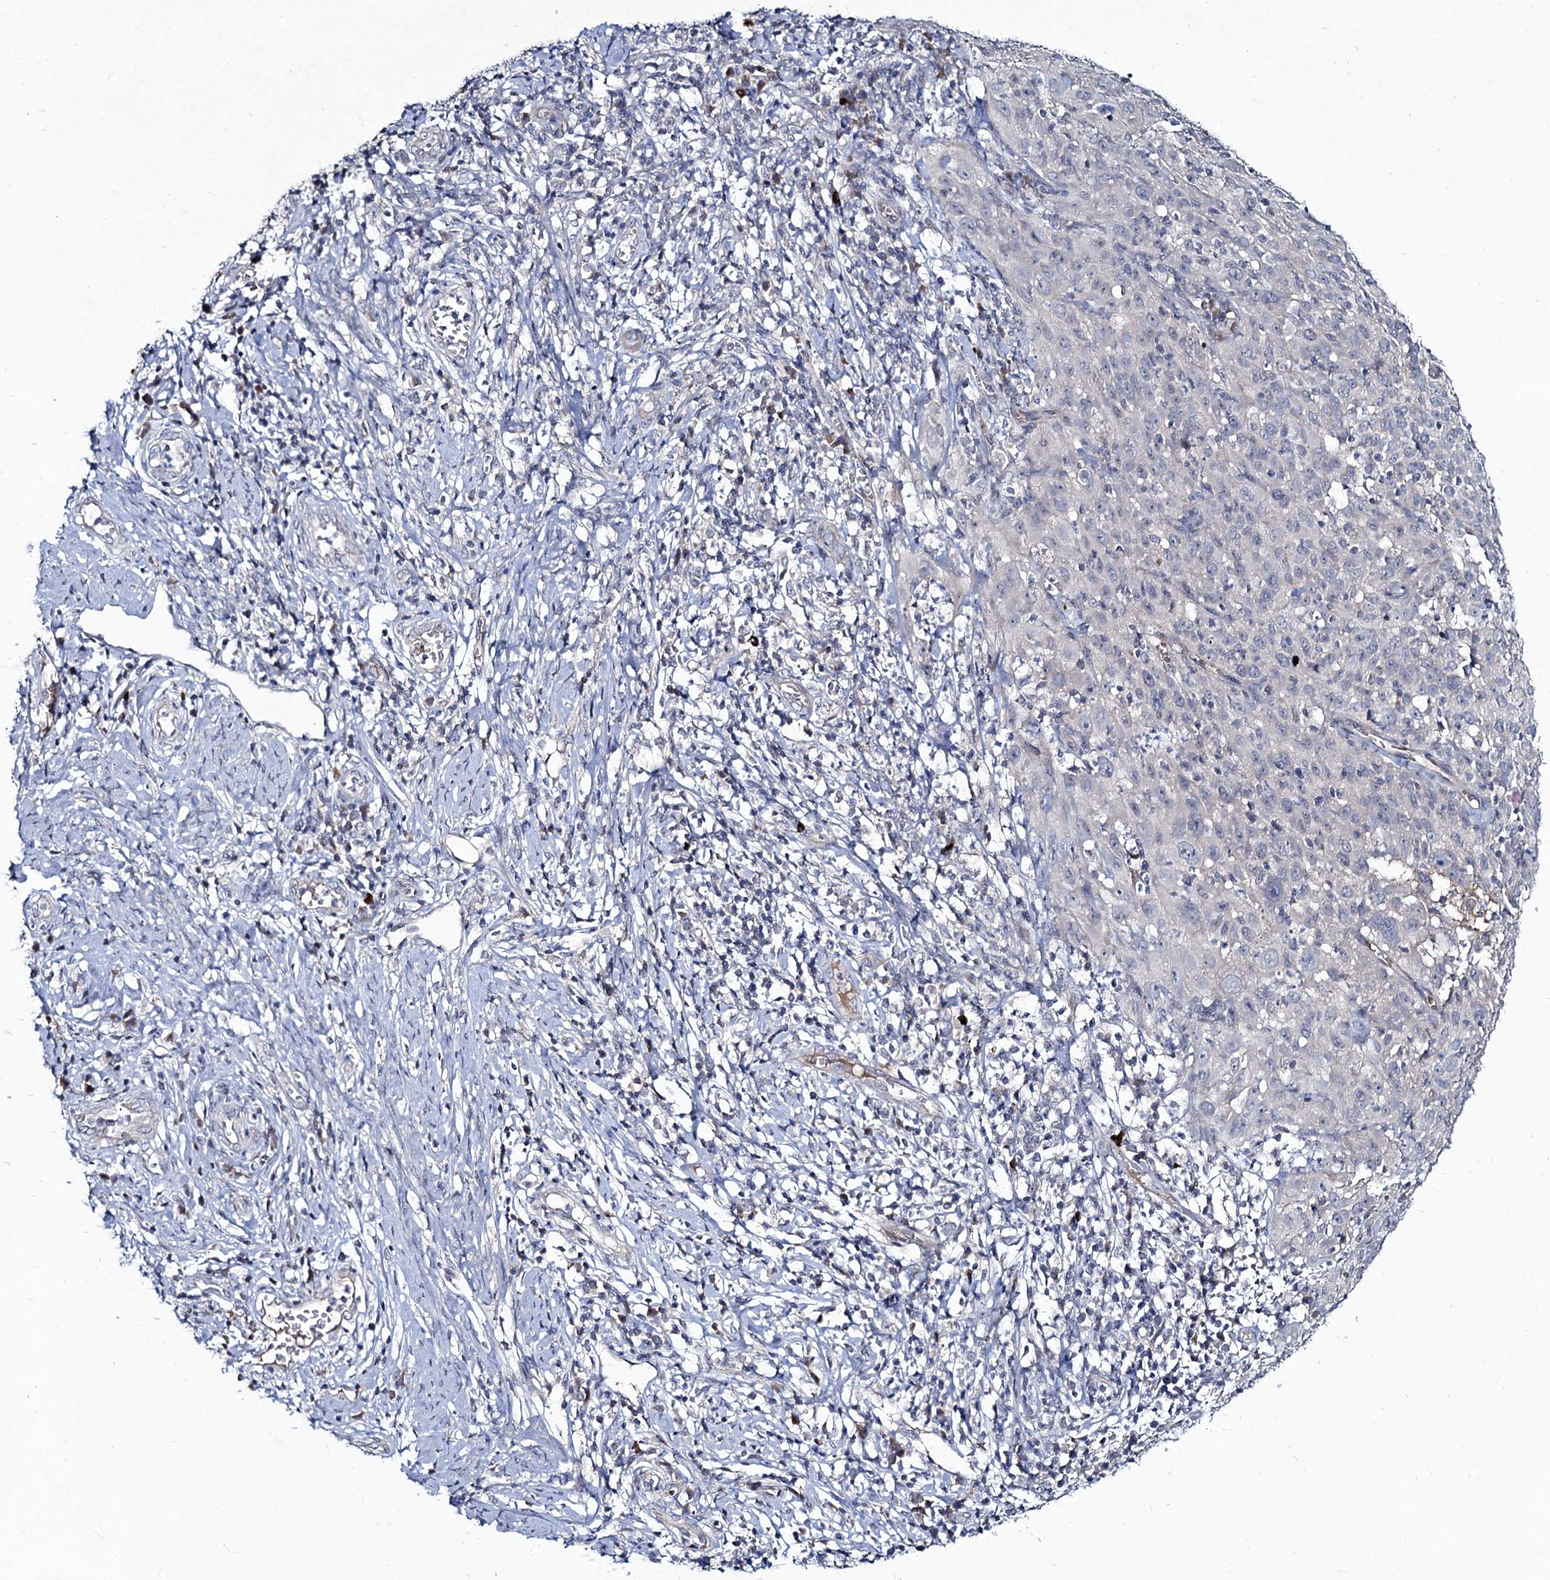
{"staining": {"intensity": "negative", "quantity": "none", "location": "none"}, "tissue": "cervical cancer", "cell_type": "Tumor cells", "image_type": "cancer", "snomed": [{"axis": "morphology", "description": "Squamous cell carcinoma, NOS"}, {"axis": "topography", "description": "Cervix"}], "caption": "DAB immunohistochemical staining of human squamous cell carcinoma (cervical) shows no significant staining in tumor cells.", "gene": "RNF6", "patient": {"sex": "female", "age": 31}}